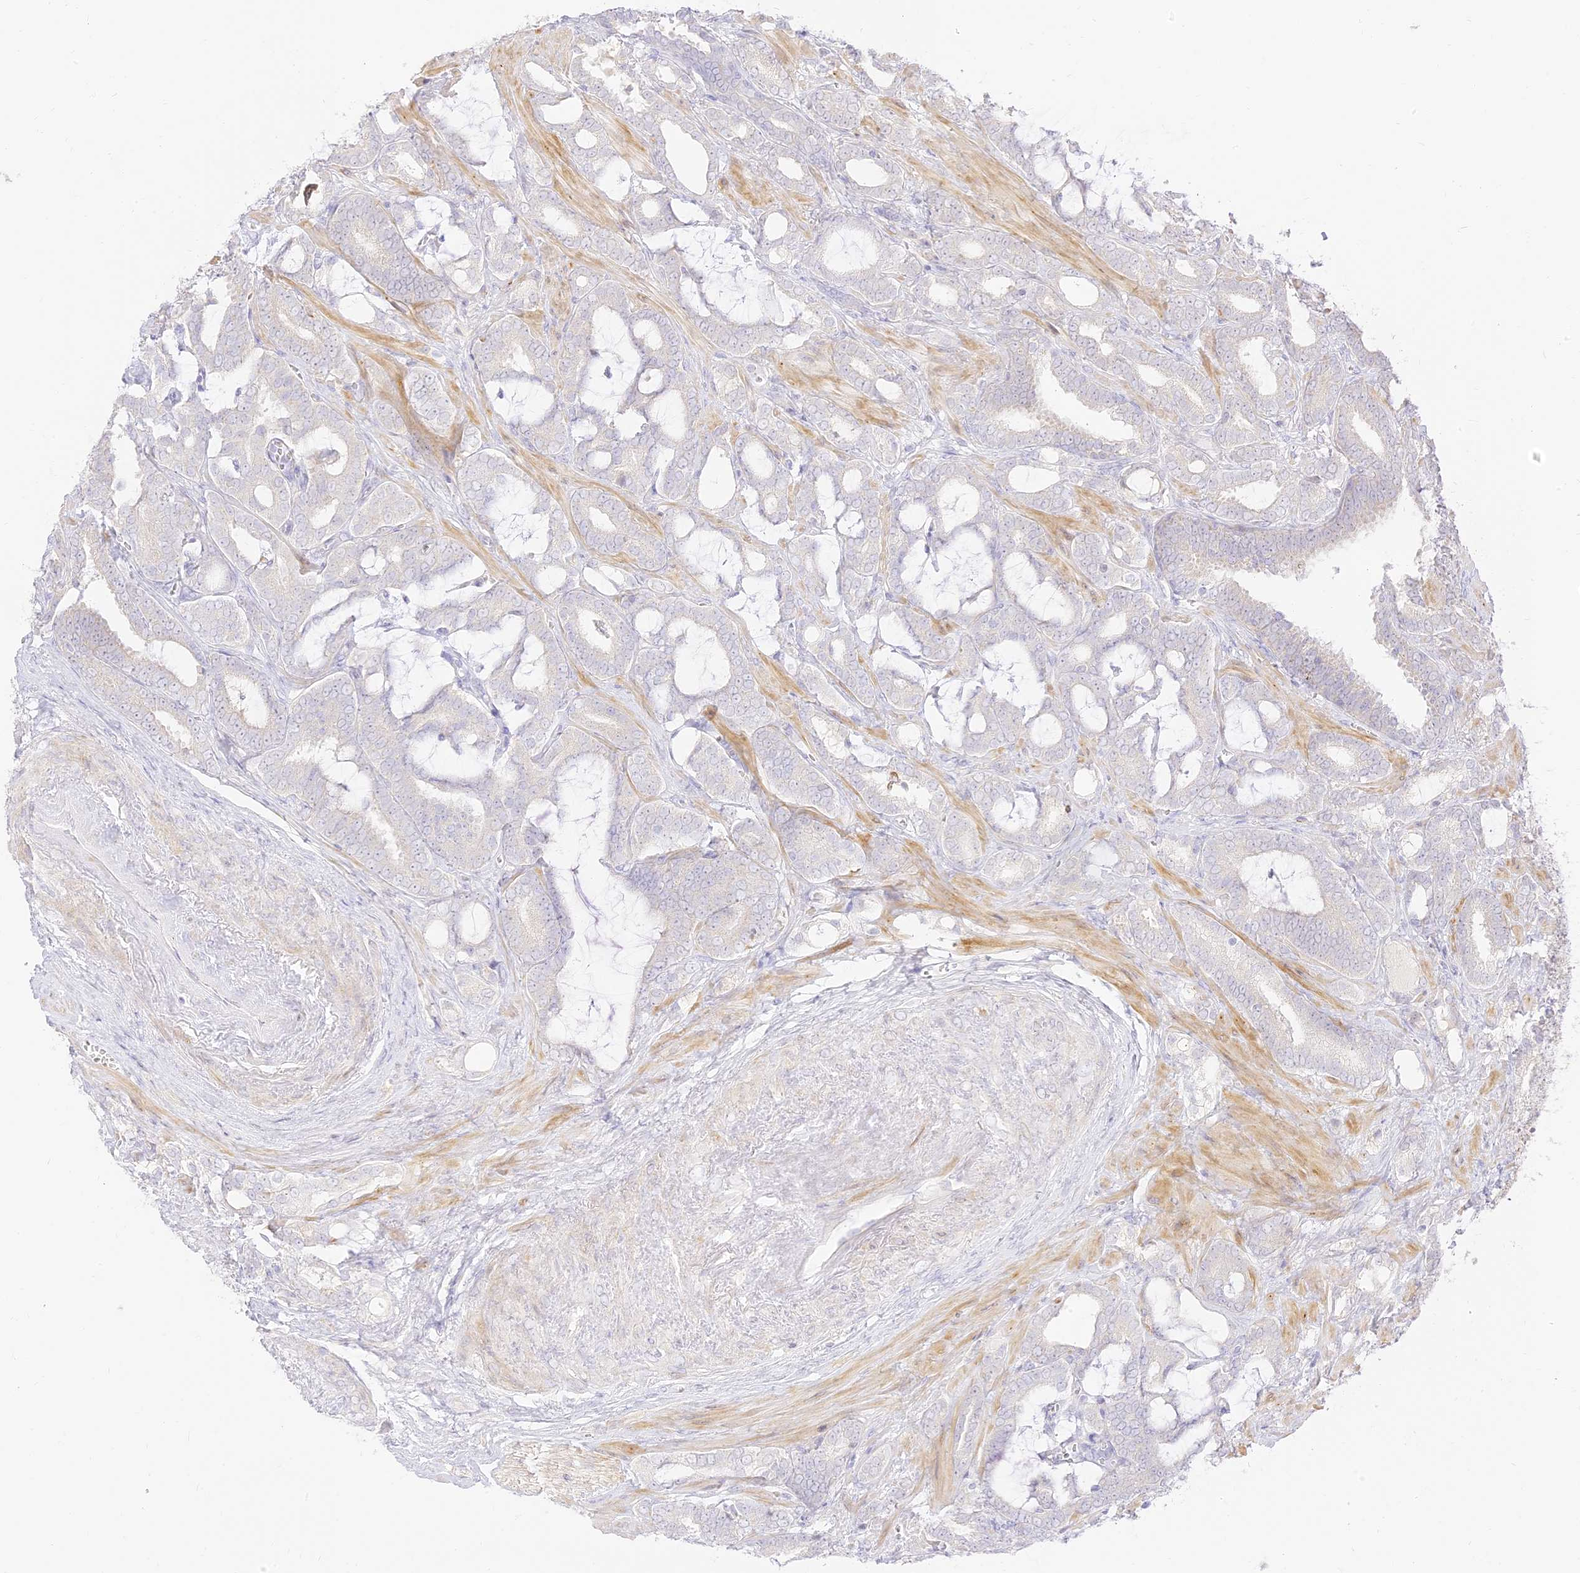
{"staining": {"intensity": "negative", "quantity": "none", "location": "none"}, "tissue": "prostate cancer", "cell_type": "Tumor cells", "image_type": "cancer", "snomed": [{"axis": "morphology", "description": "Adenocarcinoma, High grade"}, {"axis": "topography", "description": "Prostate and seminal vesicle, NOS"}], "caption": "Protein analysis of prostate cancer (adenocarcinoma (high-grade)) exhibits no significant positivity in tumor cells.", "gene": "LRRC15", "patient": {"sex": "male", "age": 67}}